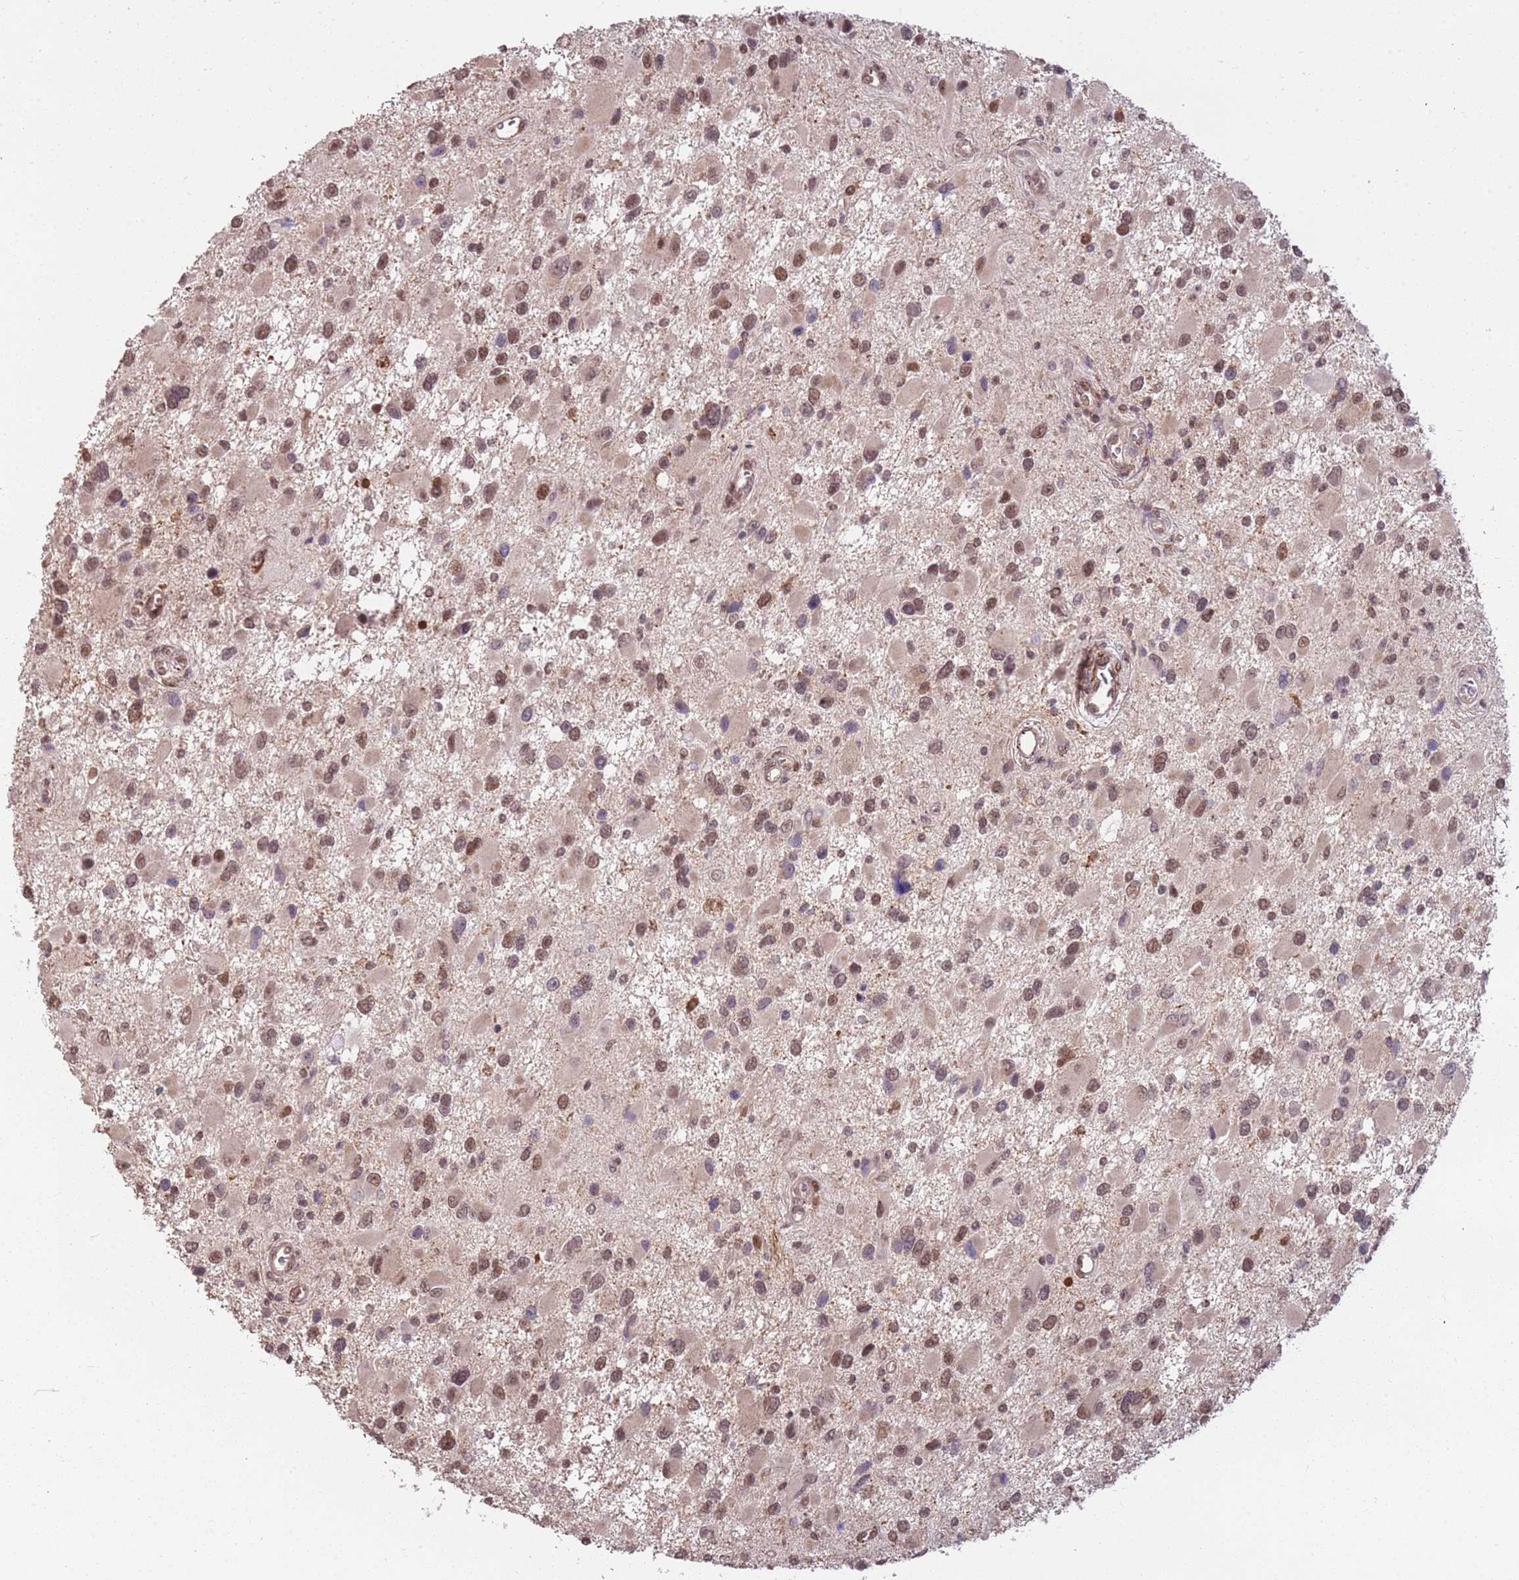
{"staining": {"intensity": "moderate", "quantity": ">75%", "location": "nuclear"}, "tissue": "glioma", "cell_type": "Tumor cells", "image_type": "cancer", "snomed": [{"axis": "morphology", "description": "Glioma, malignant, High grade"}, {"axis": "topography", "description": "Brain"}], "caption": "Immunohistochemical staining of human malignant glioma (high-grade) reveals medium levels of moderate nuclear staining in approximately >75% of tumor cells.", "gene": "POLR3H", "patient": {"sex": "male", "age": 53}}